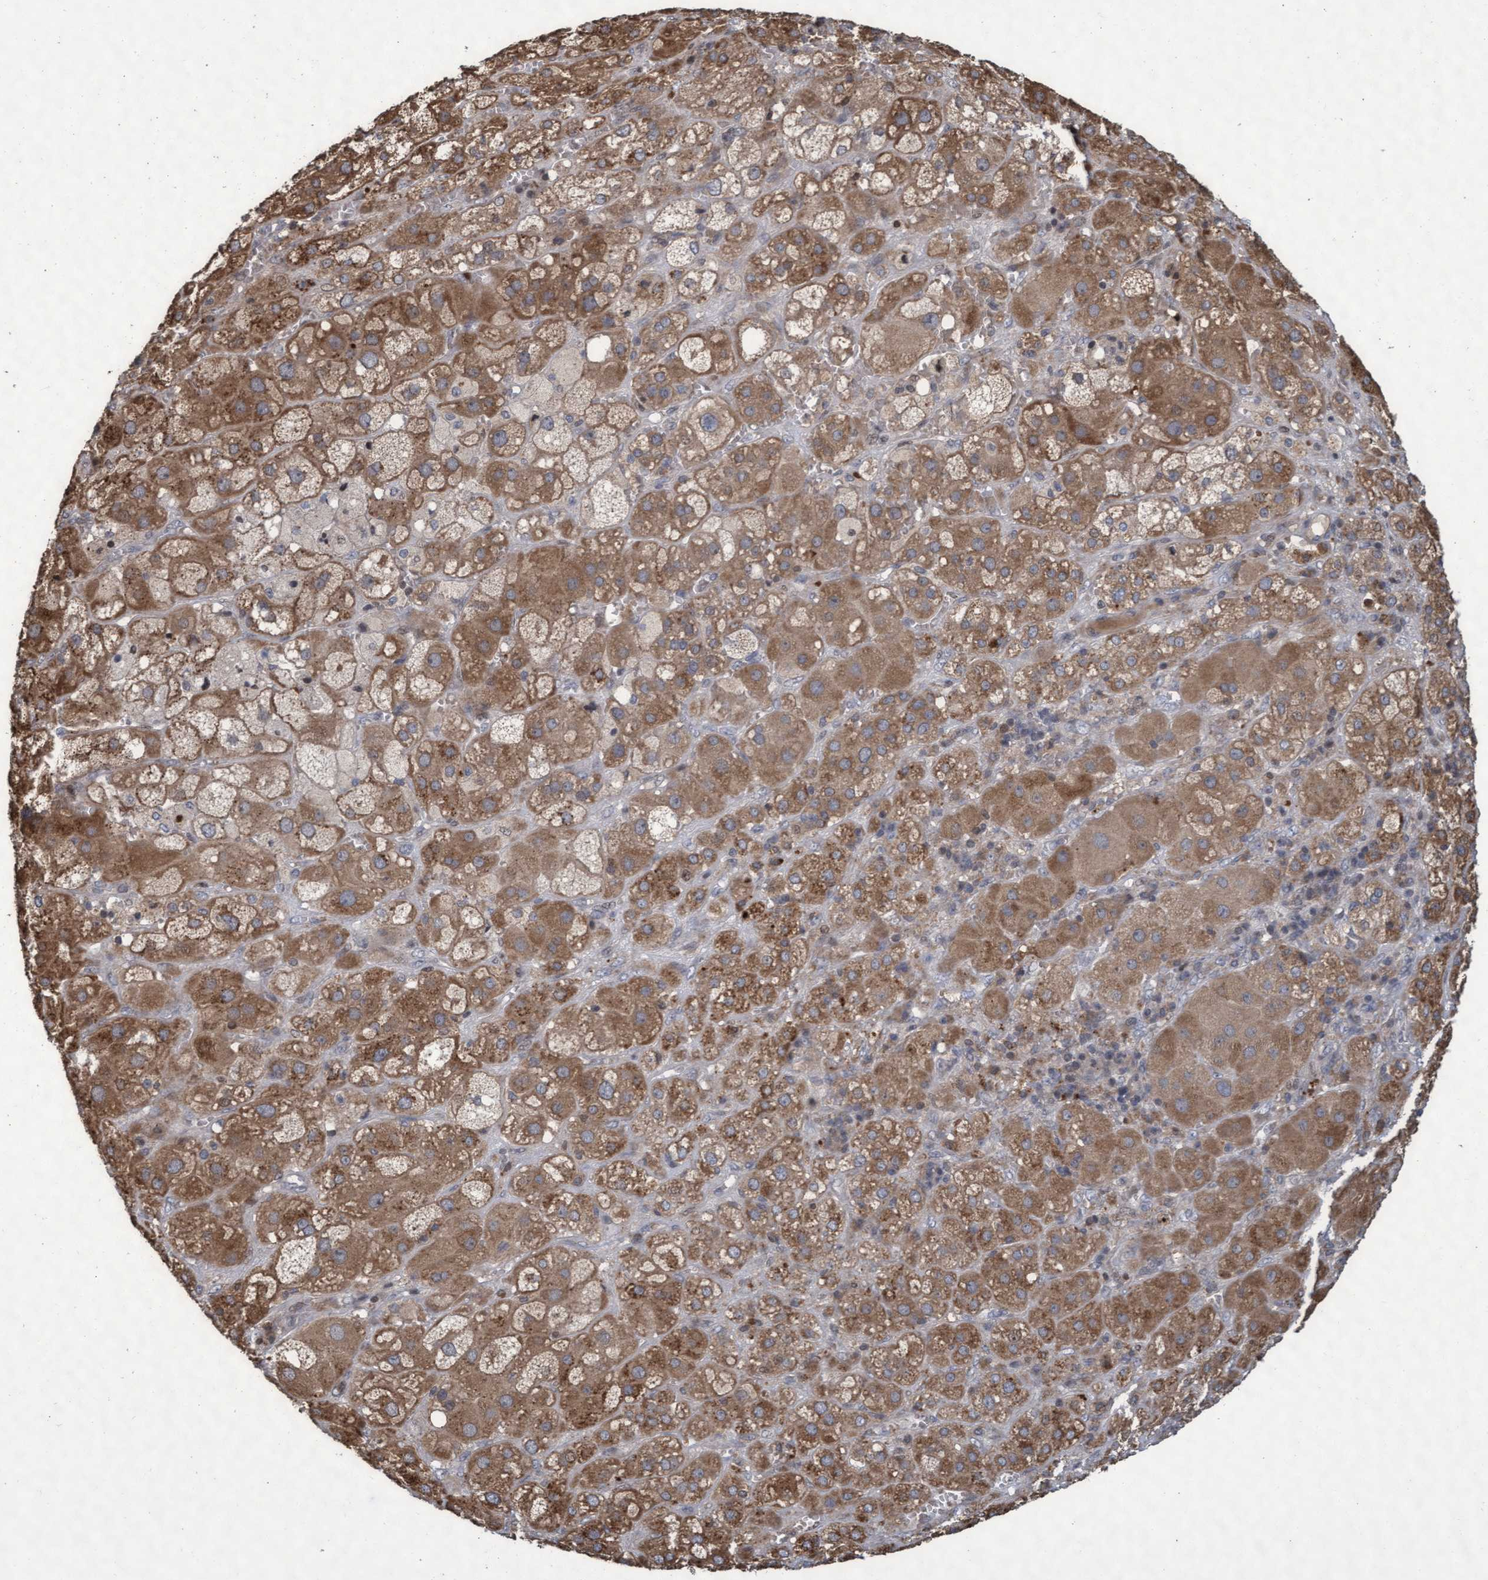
{"staining": {"intensity": "moderate", "quantity": ">75%", "location": "cytoplasmic/membranous"}, "tissue": "adrenal gland", "cell_type": "Glandular cells", "image_type": "normal", "snomed": [{"axis": "morphology", "description": "Normal tissue, NOS"}, {"axis": "topography", "description": "Adrenal gland"}], "caption": "Unremarkable adrenal gland was stained to show a protein in brown. There is medium levels of moderate cytoplasmic/membranous expression in about >75% of glandular cells.", "gene": "KCNC2", "patient": {"sex": "female", "age": 47}}